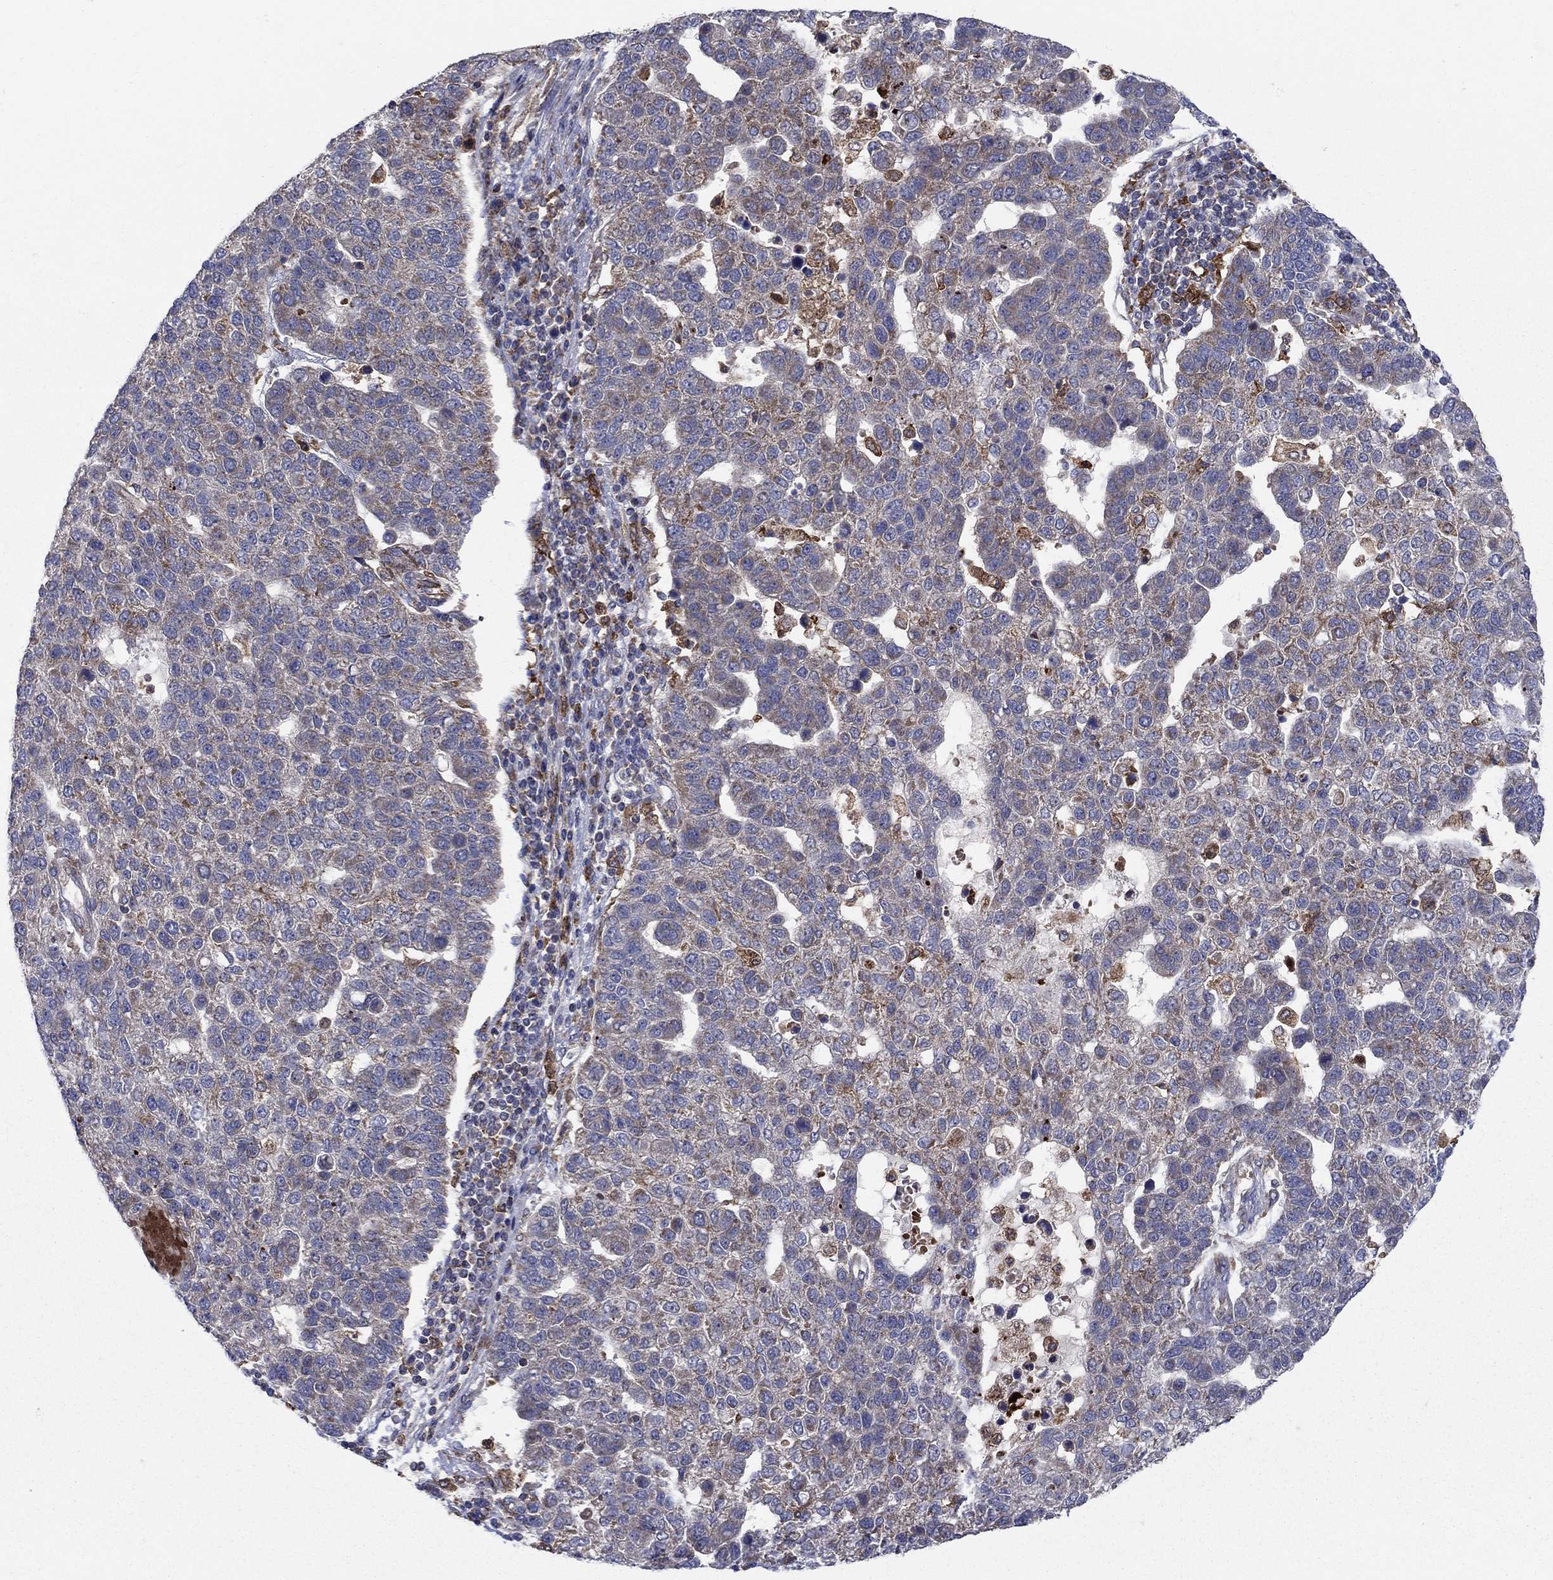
{"staining": {"intensity": "moderate", "quantity": "<25%", "location": "cytoplasmic/membranous"}, "tissue": "pancreatic cancer", "cell_type": "Tumor cells", "image_type": "cancer", "snomed": [{"axis": "morphology", "description": "Adenocarcinoma, NOS"}, {"axis": "topography", "description": "Pancreas"}], "caption": "Immunohistochemical staining of adenocarcinoma (pancreatic) reveals low levels of moderate cytoplasmic/membranous positivity in approximately <25% of tumor cells. (DAB IHC with brightfield microscopy, high magnification).", "gene": "RNF19B", "patient": {"sex": "female", "age": 61}}